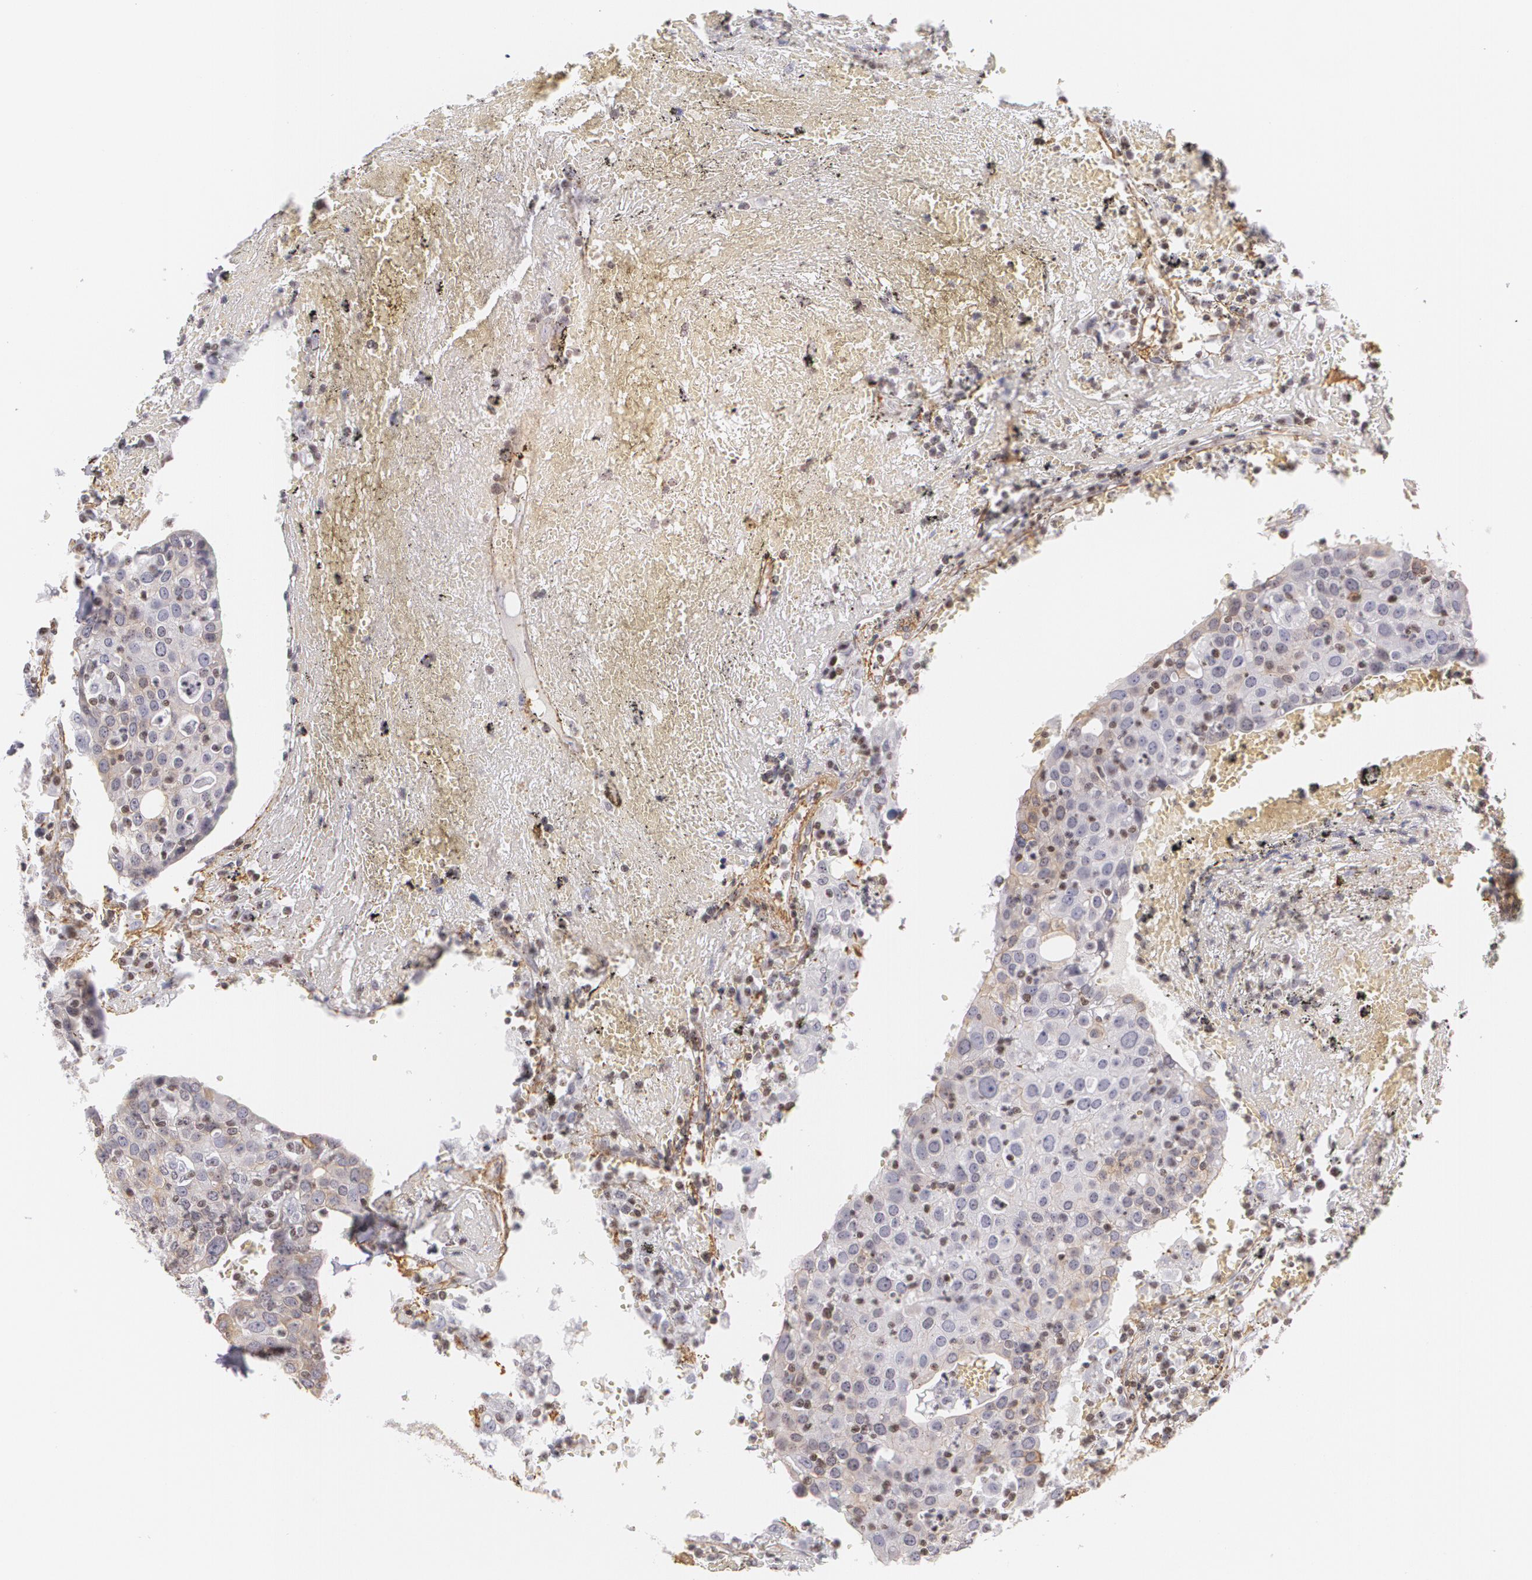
{"staining": {"intensity": "weak", "quantity": "<25%", "location": "cytoplasmic/membranous"}, "tissue": "head and neck cancer", "cell_type": "Tumor cells", "image_type": "cancer", "snomed": [{"axis": "morphology", "description": "Adenocarcinoma, NOS"}, {"axis": "topography", "description": "Salivary gland"}, {"axis": "topography", "description": "Head-Neck"}], "caption": "A micrograph of human head and neck cancer is negative for staining in tumor cells.", "gene": "VAMP1", "patient": {"sex": "female", "age": 65}}